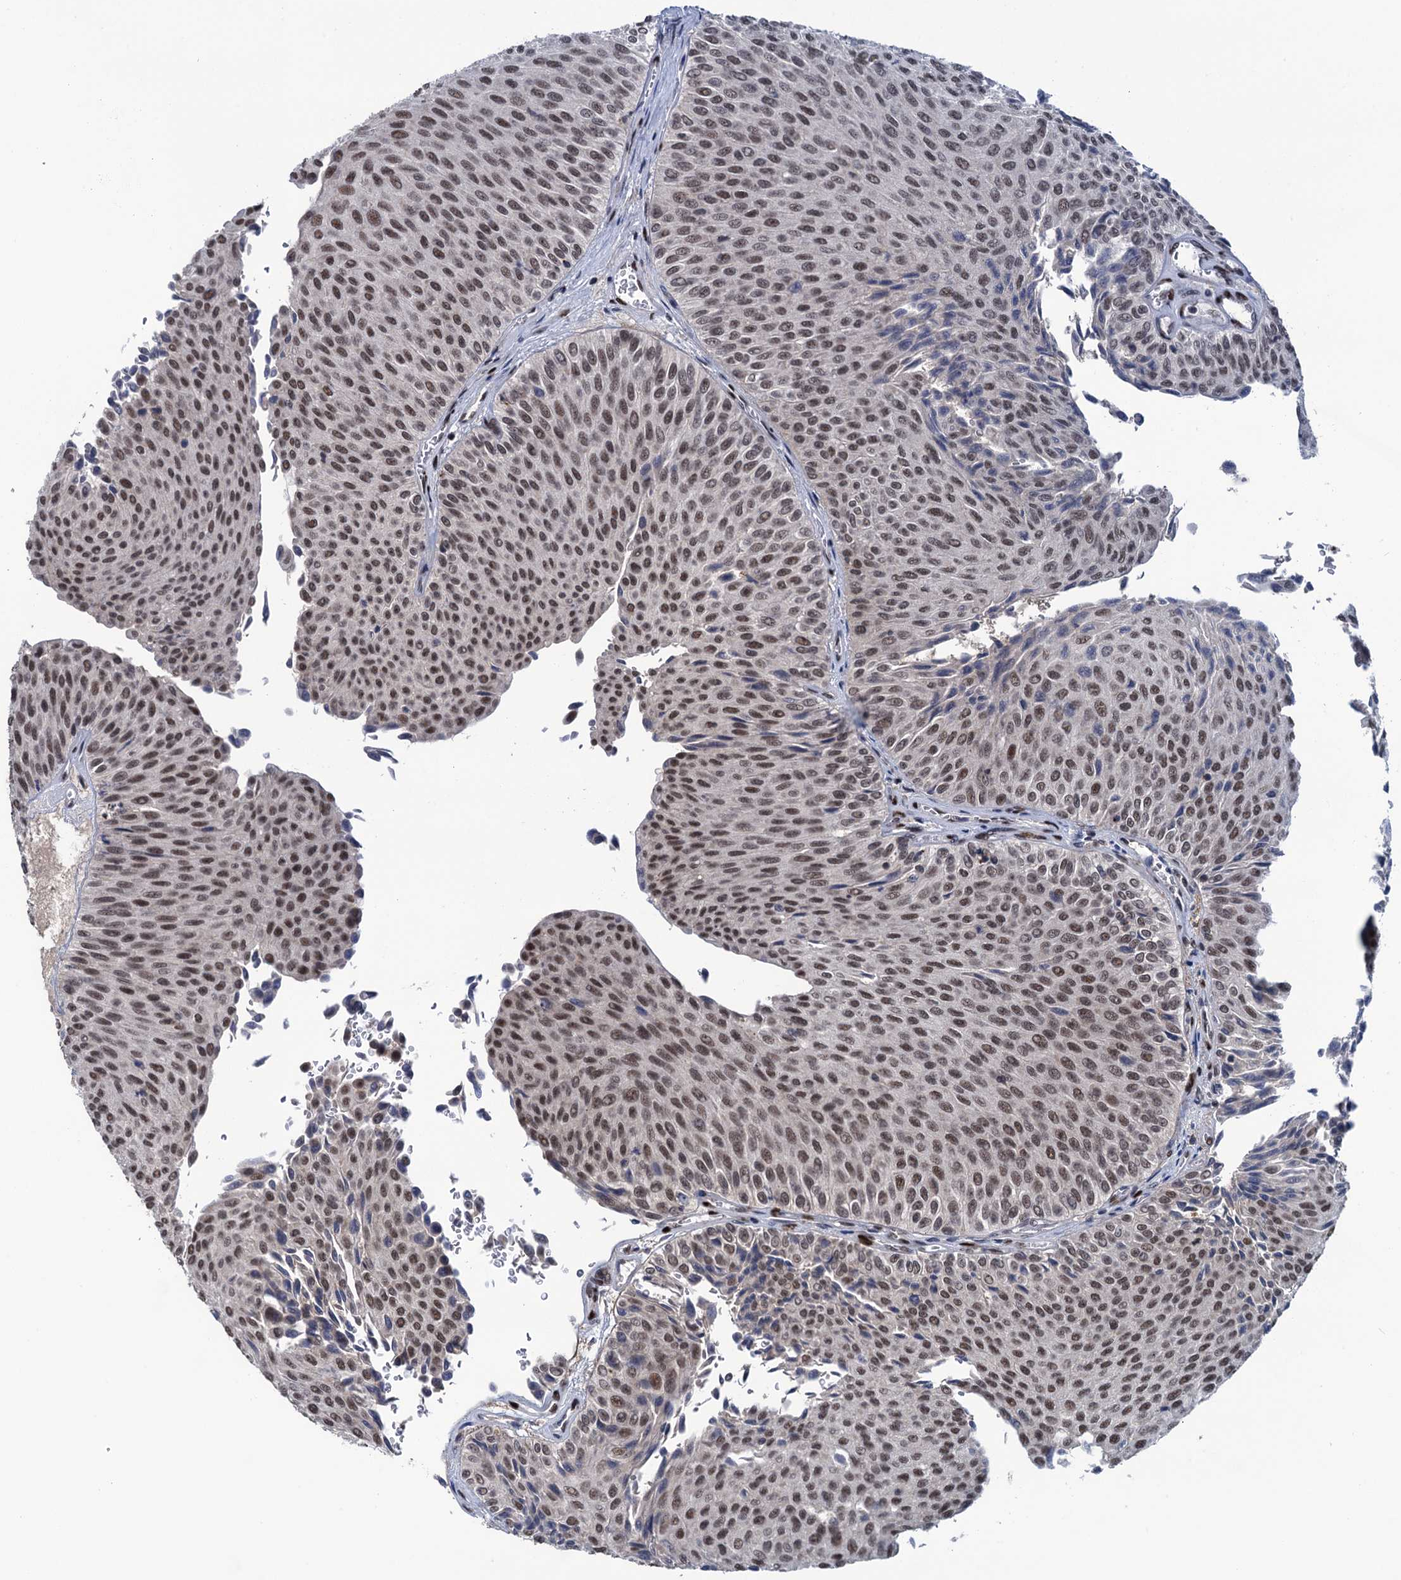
{"staining": {"intensity": "moderate", "quantity": ">75%", "location": "nuclear"}, "tissue": "urothelial cancer", "cell_type": "Tumor cells", "image_type": "cancer", "snomed": [{"axis": "morphology", "description": "Urothelial carcinoma, Low grade"}, {"axis": "topography", "description": "Urinary bladder"}], "caption": "Protein expression analysis of human low-grade urothelial carcinoma reveals moderate nuclear expression in about >75% of tumor cells.", "gene": "SAE1", "patient": {"sex": "male", "age": 78}}